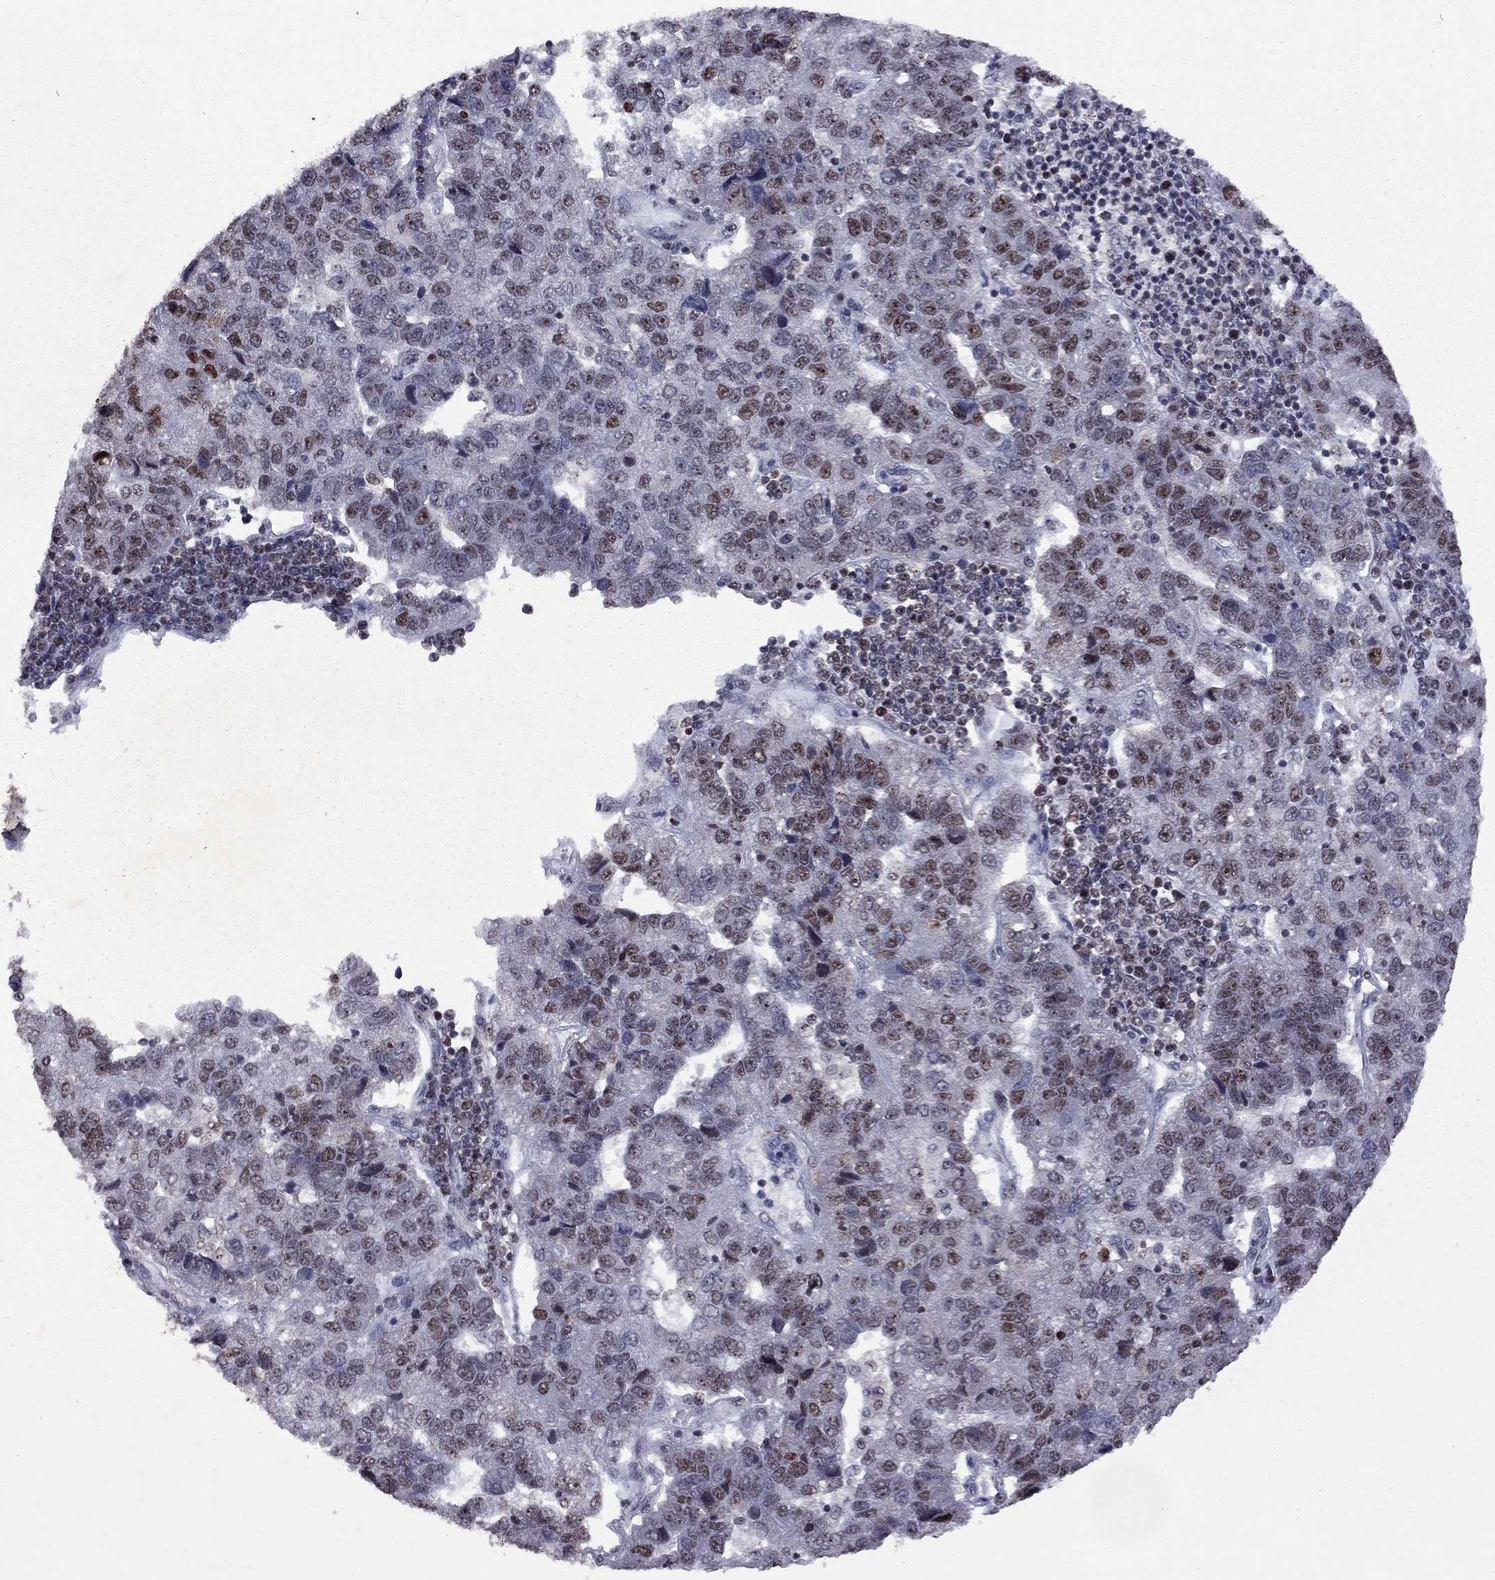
{"staining": {"intensity": "moderate", "quantity": "25%-75%", "location": "nuclear"}, "tissue": "pancreatic cancer", "cell_type": "Tumor cells", "image_type": "cancer", "snomed": [{"axis": "morphology", "description": "Adenocarcinoma, NOS"}, {"axis": "topography", "description": "Pancreas"}], "caption": "This image shows immunohistochemistry staining of adenocarcinoma (pancreatic), with medium moderate nuclear staining in approximately 25%-75% of tumor cells.", "gene": "SPOUT1", "patient": {"sex": "female", "age": 61}}